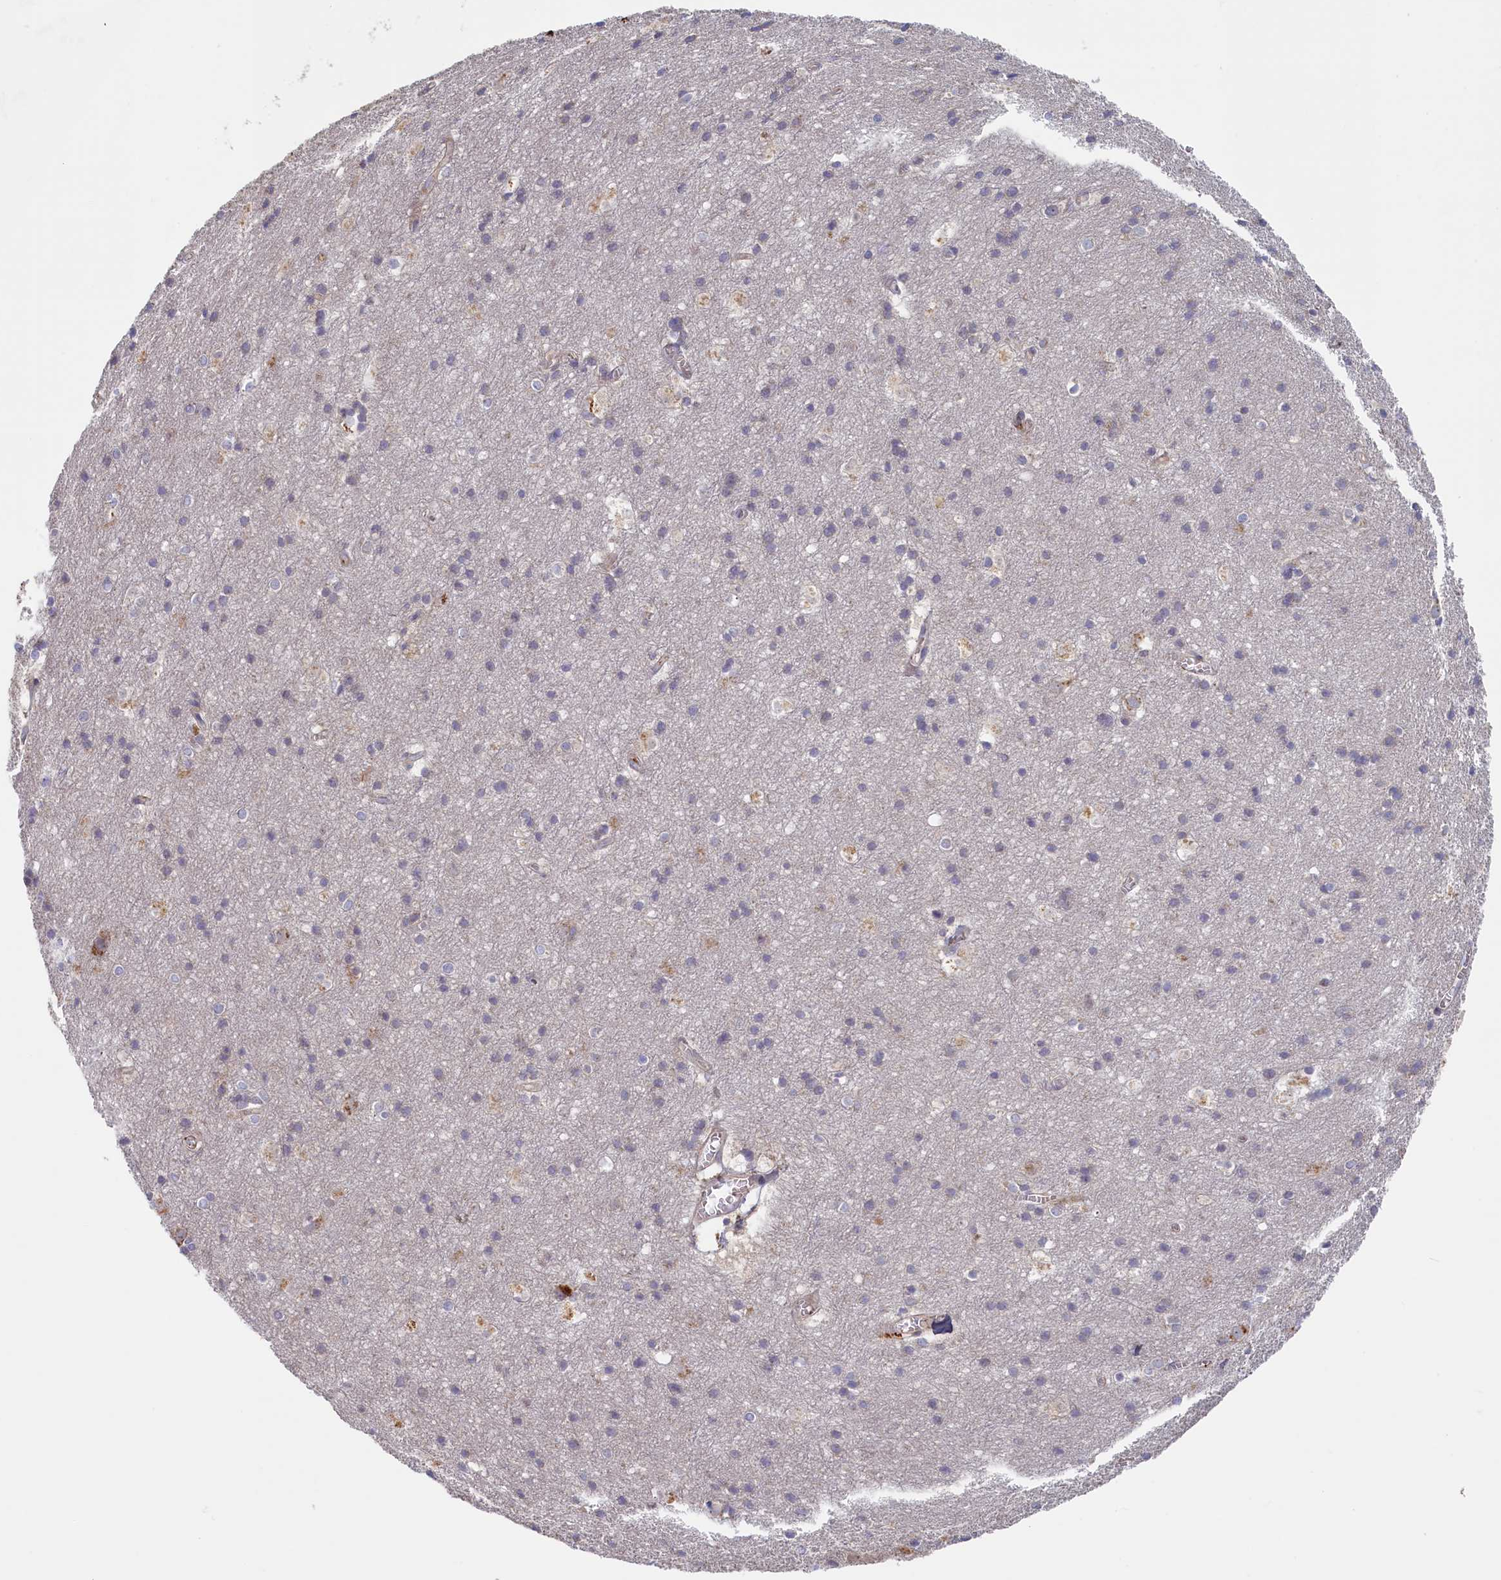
{"staining": {"intensity": "weak", "quantity": ">75%", "location": "cytoplasmic/membranous"}, "tissue": "cerebral cortex", "cell_type": "Endothelial cells", "image_type": "normal", "snomed": [{"axis": "morphology", "description": "Normal tissue, NOS"}, {"axis": "topography", "description": "Cerebral cortex"}], "caption": "Unremarkable cerebral cortex displays weak cytoplasmic/membranous expression in about >75% of endothelial cells (Brightfield microscopy of DAB IHC at high magnification)..", "gene": "STX16", "patient": {"sex": "male", "age": 54}}